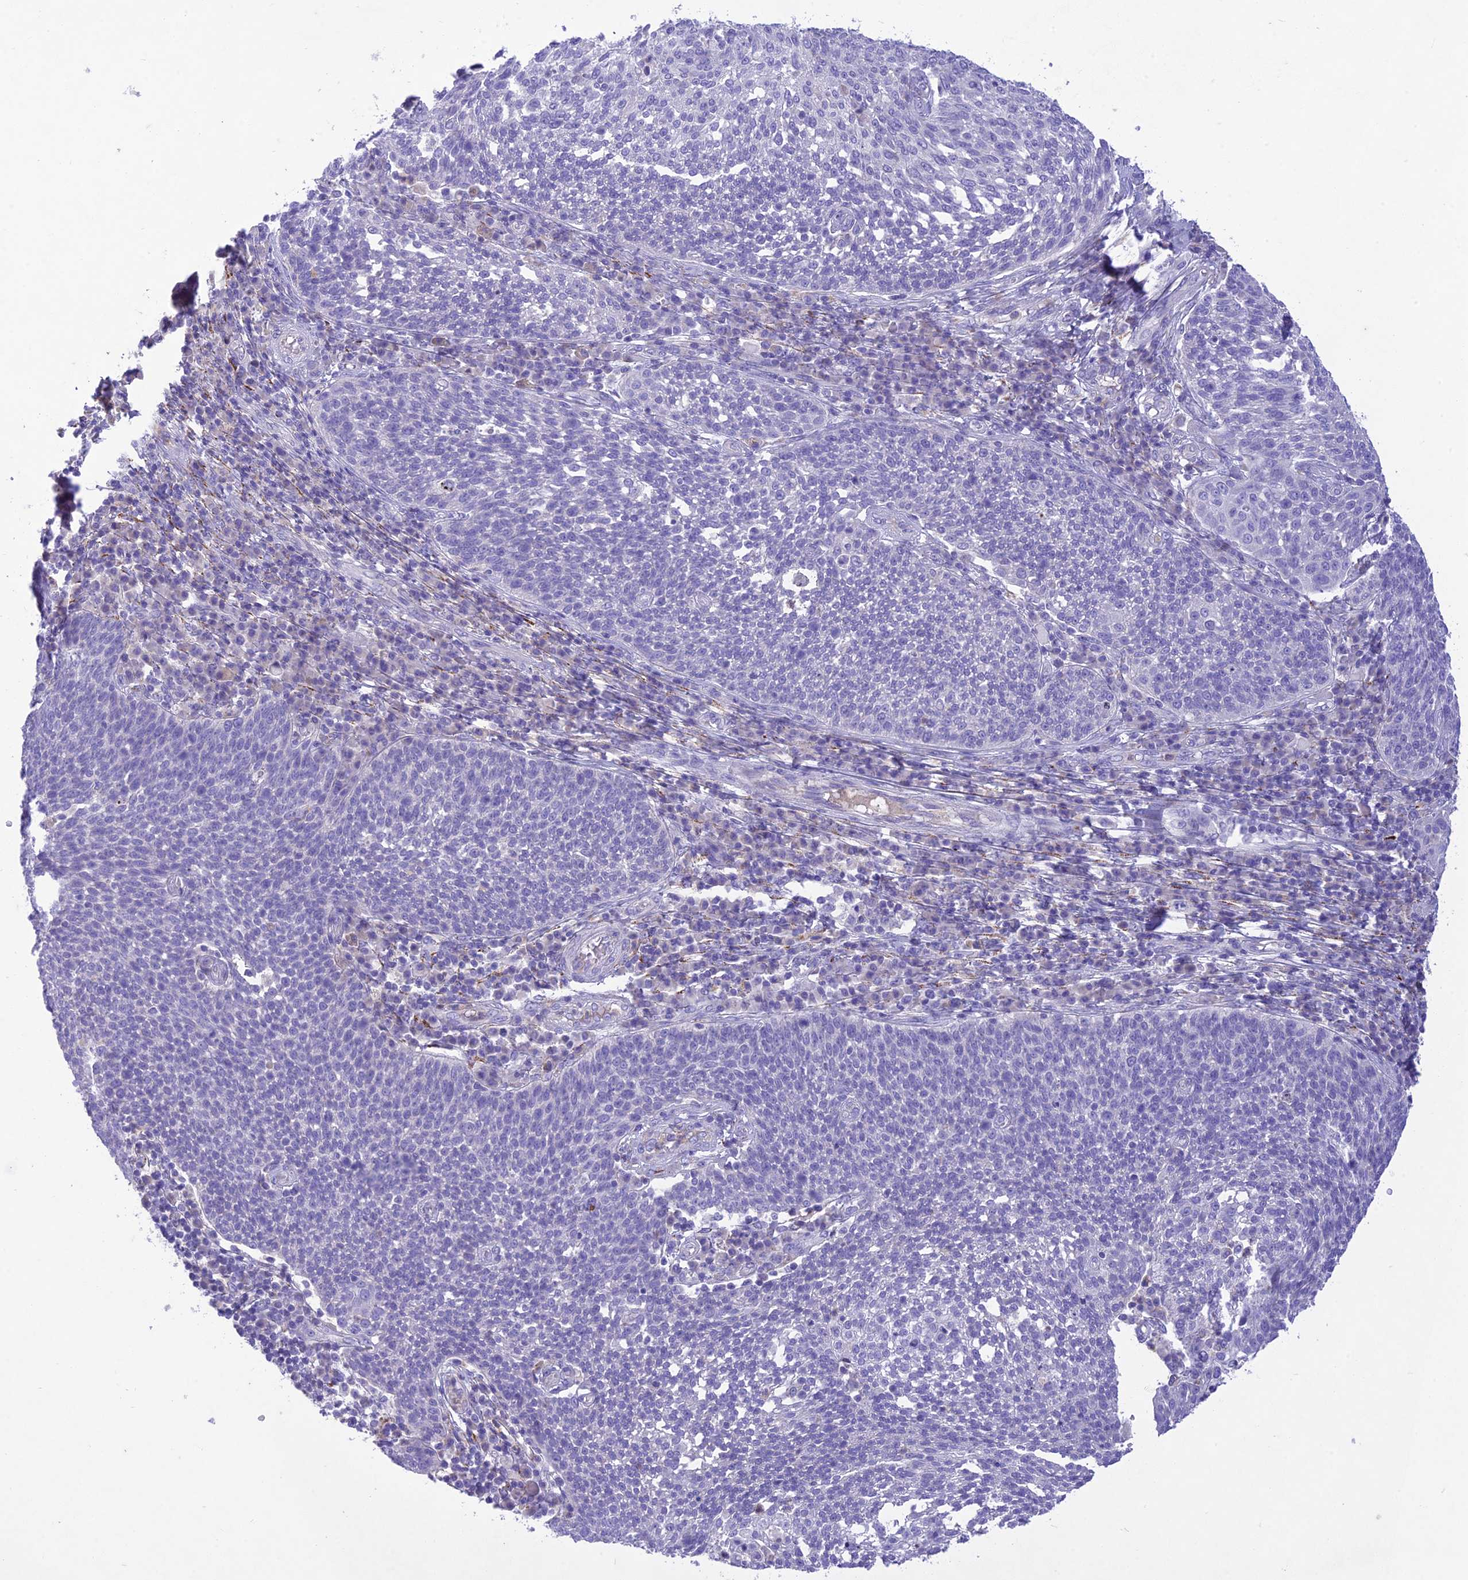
{"staining": {"intensity": "negative", "quantity": "none", "location": "none"}, "tissue": "cervical cancer", "cell_type": "Tumor cells", "image_type": "cancer", "snomed": [{"axis": "morphology", "description": "Squamous cell carcinoma, NOS"}, {"axis": "topography", "description": "Cervix"}], "caption": "IHC micrograph of human cervical cancer (squamous cell carcinoma) stained for a protein (brown), which exhibits no expression in tumor cells. Brightfield microscopy of immunohistochemistry (IHC) stained with DAB (brown) and hematoxylin (blue), captured at high magnification.", "gene": "SLC13A5", "patient": {"sex": "female", "age": 34}}